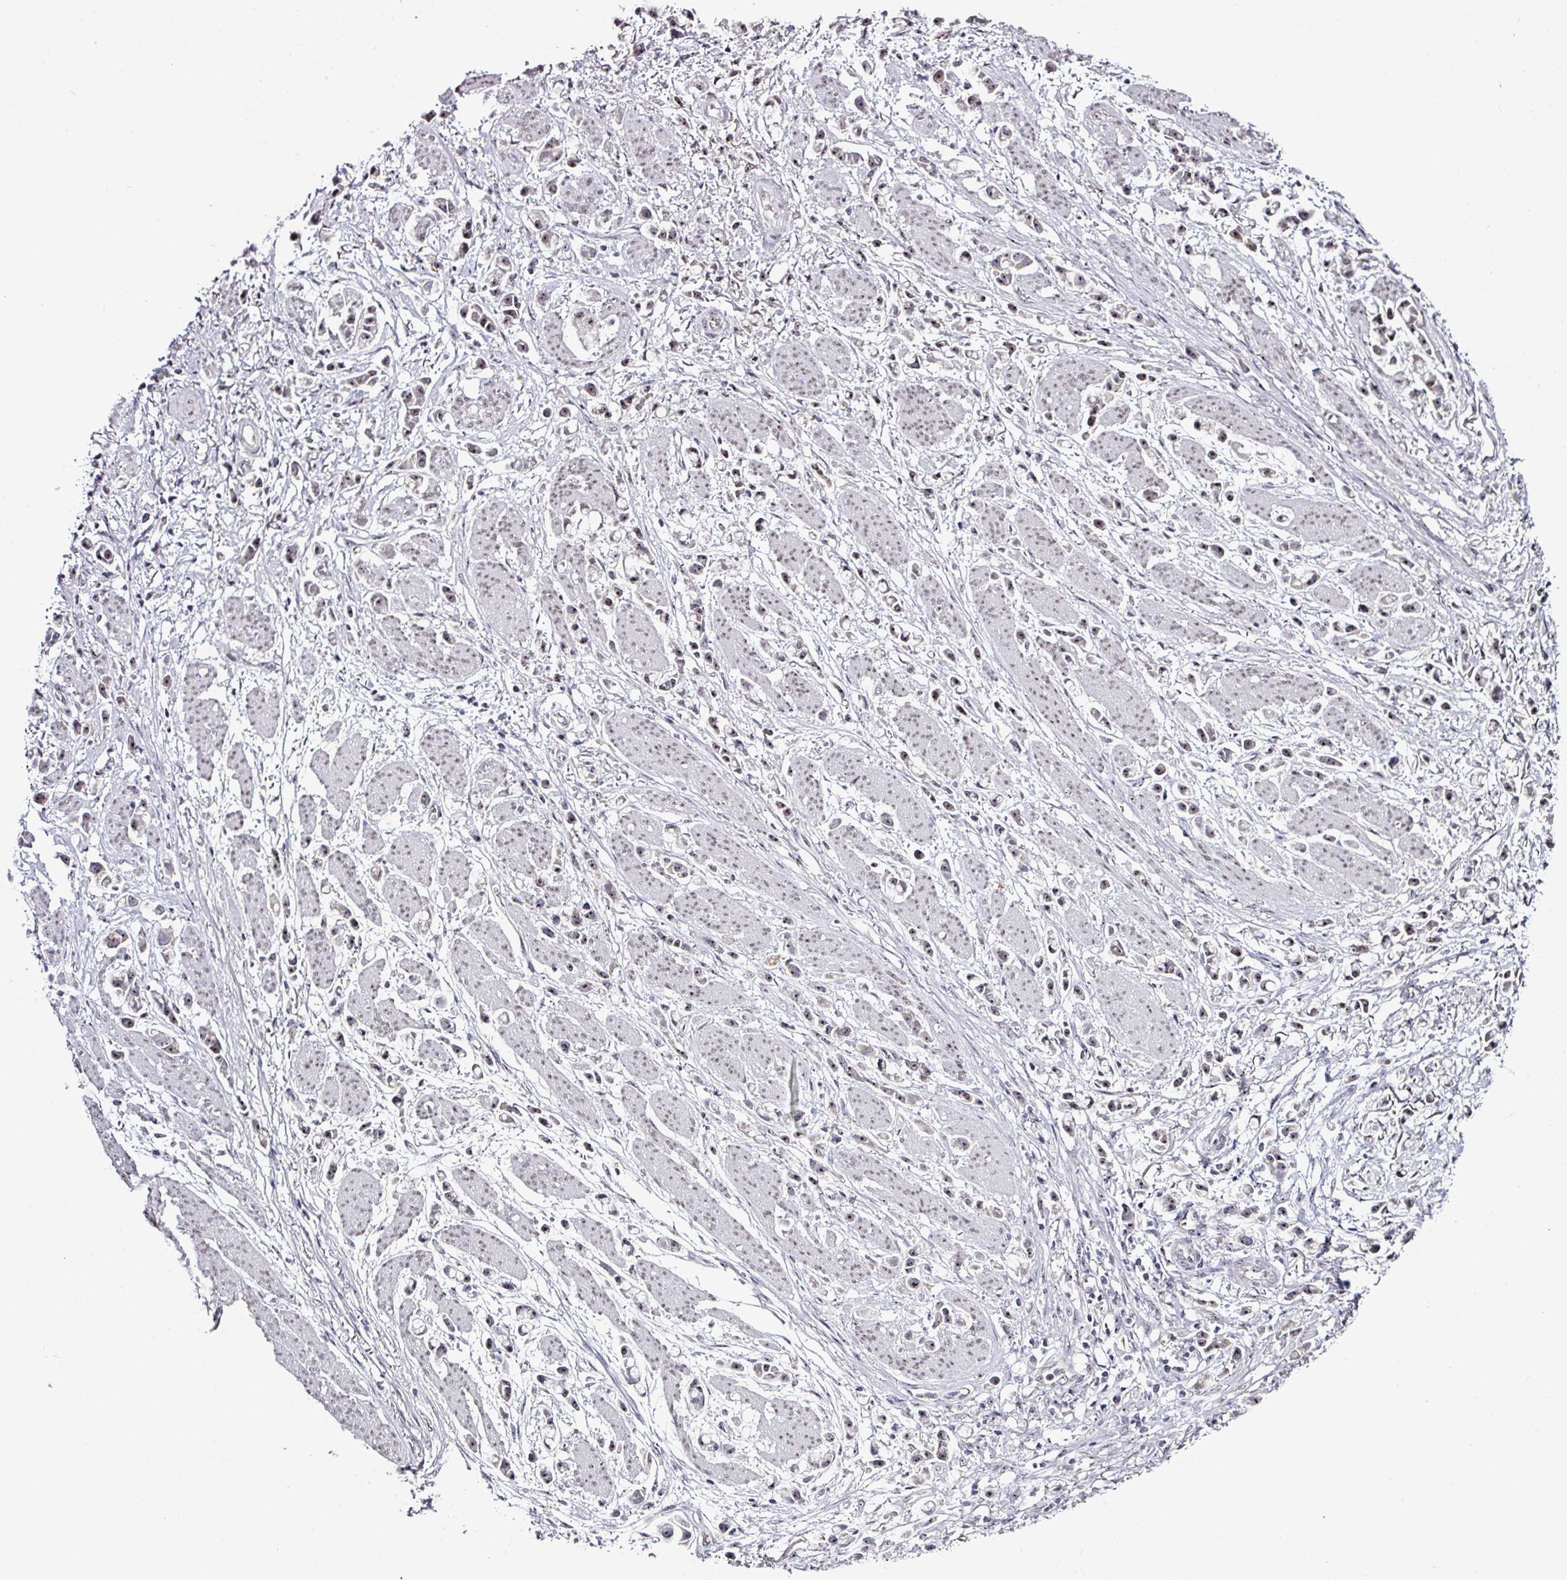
{"staining": {"intensity": "weak", "quantity": ">75%", "location": "nuclear"}, "tissue": "stomach cancer", "cell_type": "Tumor cells", "image_type": "cancer", "snomed": [{"axis": "morphology", "description": "Adenocarcinoma, NOS"}, {"axis": "topography", "description": "Stomach"}], "caption": "Brown immunohistochemical staining in human stomach cancer (adenocarcinoma) demonstrates weak nuclear expression in approximately >75% of tumor cells.", "gene": "NACC2", "patient": {"sex": "female", "age": 81}}